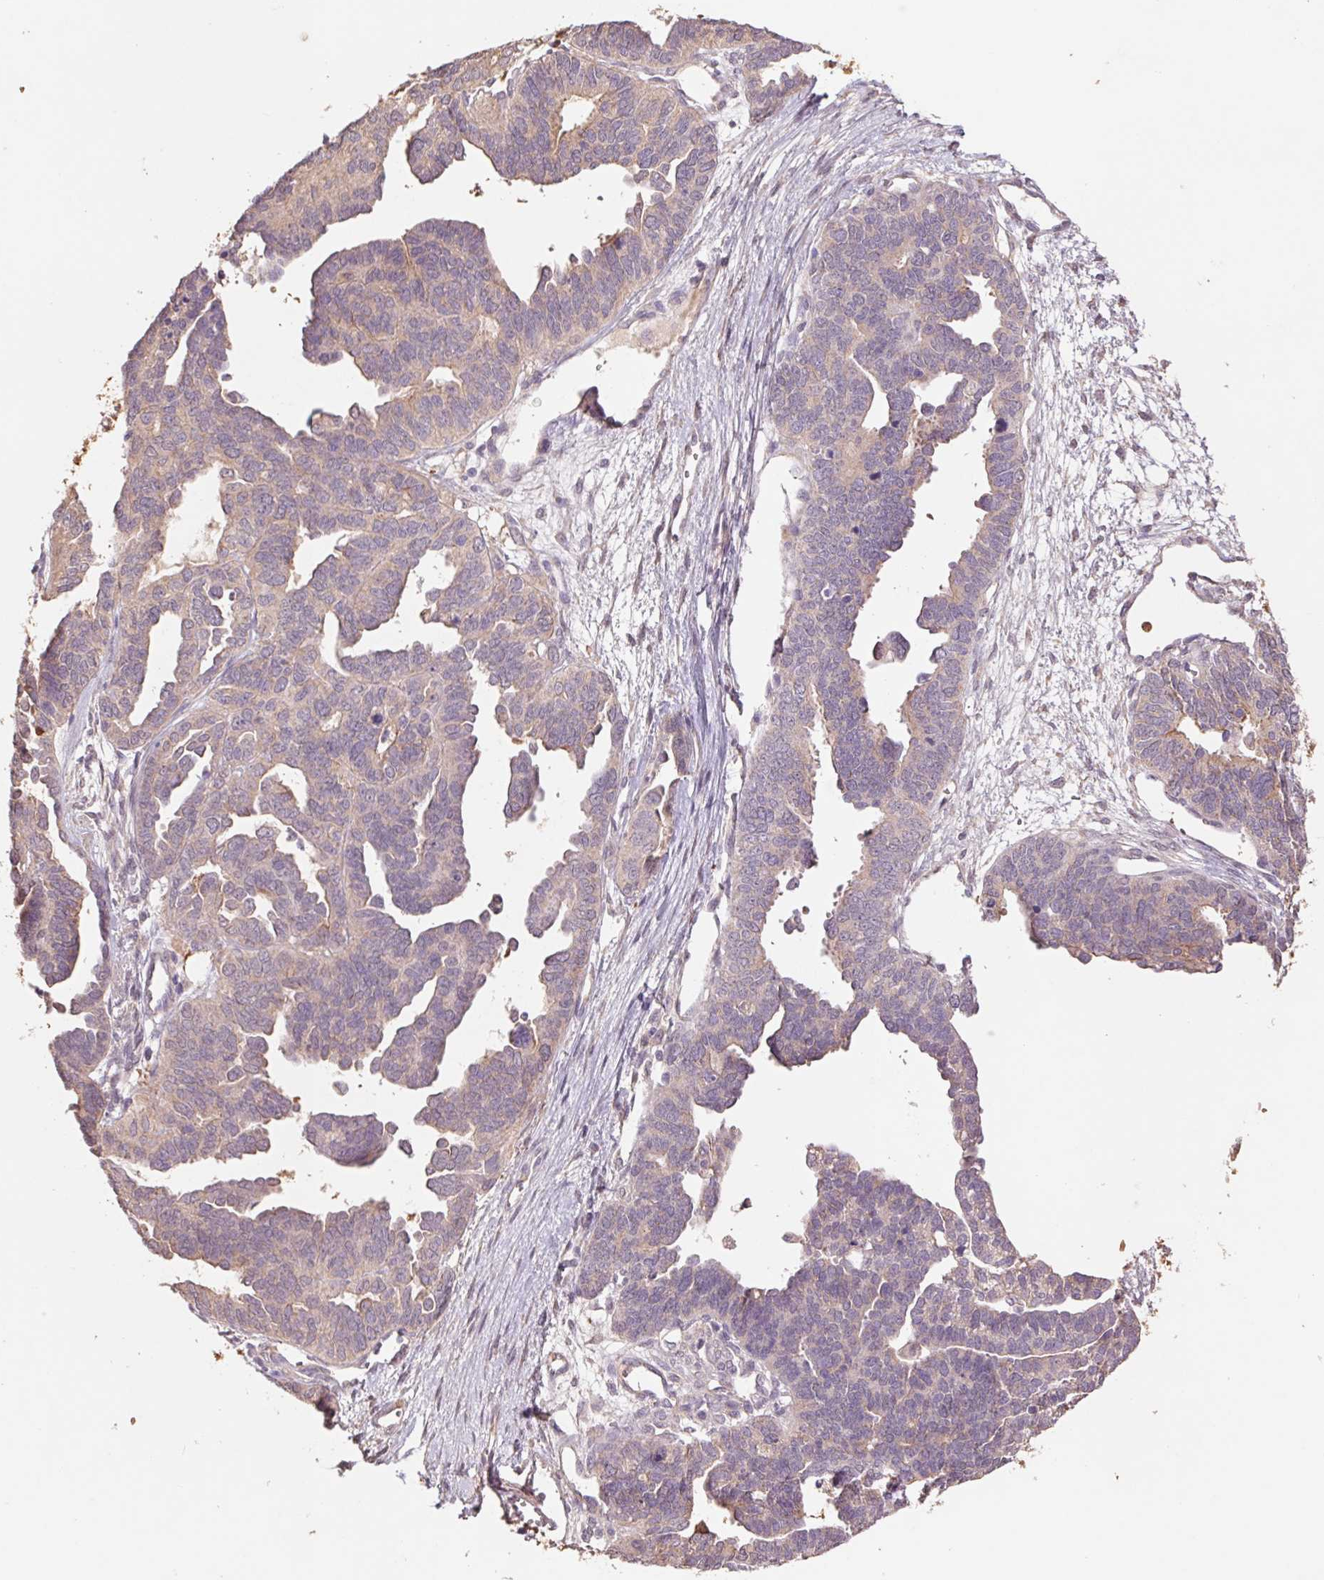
{"staining": {"intensity": "weak", "quantity": ">75%", "location": "cytoplasmic/membranous"}, "tissue": "ovarian cancer", "cell_type": "Tumor cells", "image_type": "cancer", "snomed": [{"axis": "morphology", "description": "Cystadenocarcinoma, serous, NOS"}, {"axis": "topography", "description": "Ovary"}], "caption": "Approximately >75% of tumor cells in serous cystadenocarcinoma (ovarian) show weak cytoplasmic/membranous protein expression as visualized by brown immunohistochemical staining.", "gene": "GRM2", "patient": {"sex": "female", "age": 51}}